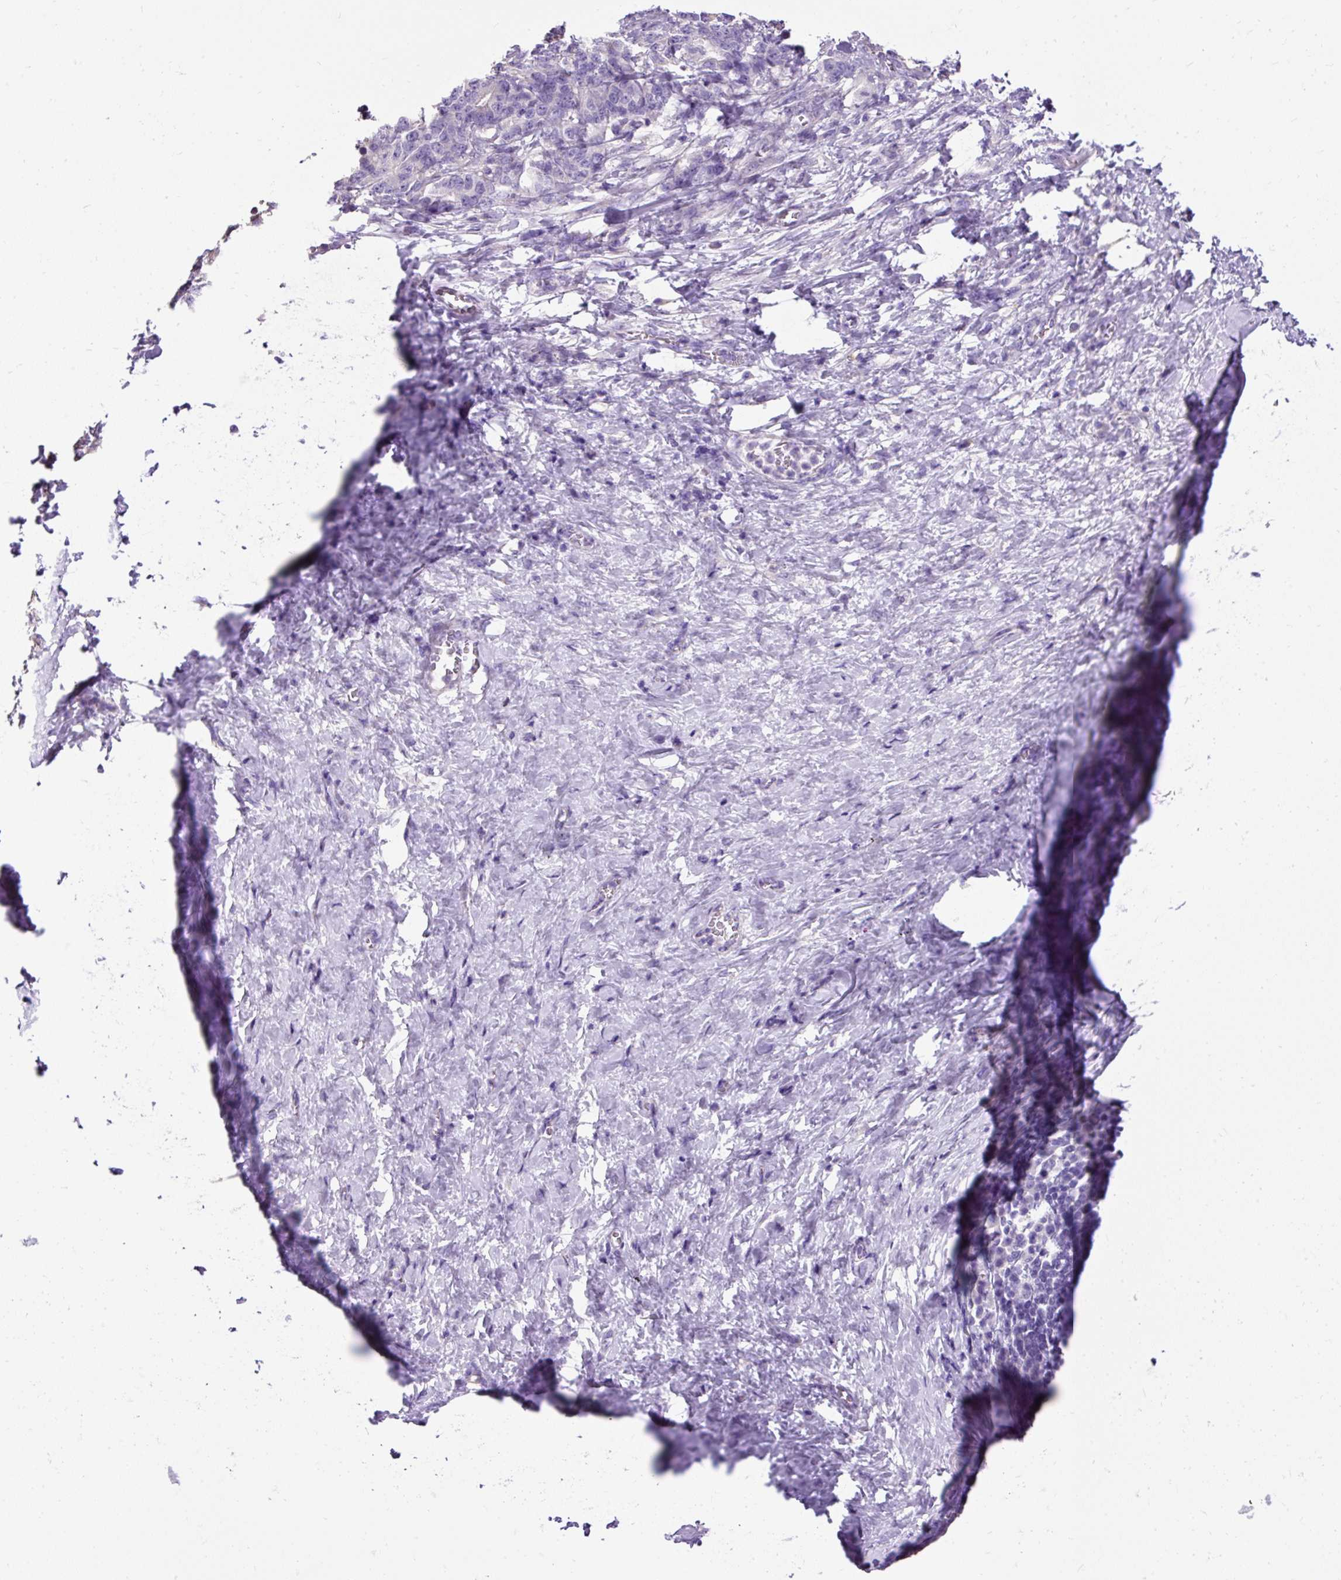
{"staining": {"intensity": "negative", "quantity": "none", "location": "none"}, "tissue": "stomach cancer", "cell_type": "Tumor cells", "image_type": "cancer", "snomed": [{"axis": "morphology", "description": "Normal tissue, NOS"}, {"axis": "morphology", "description": "Adenocarcinoma, NOS"}, {"axis": "topography", "description": "Stomach"}], "caption": "Immunohistochemistry histopathology image of stomach adenocarcinoma stained for a protein (brown), which reveals no expression in tumor cells.", "gene": "PDIA2", "patient": {"sex": "female", "age": 64}}